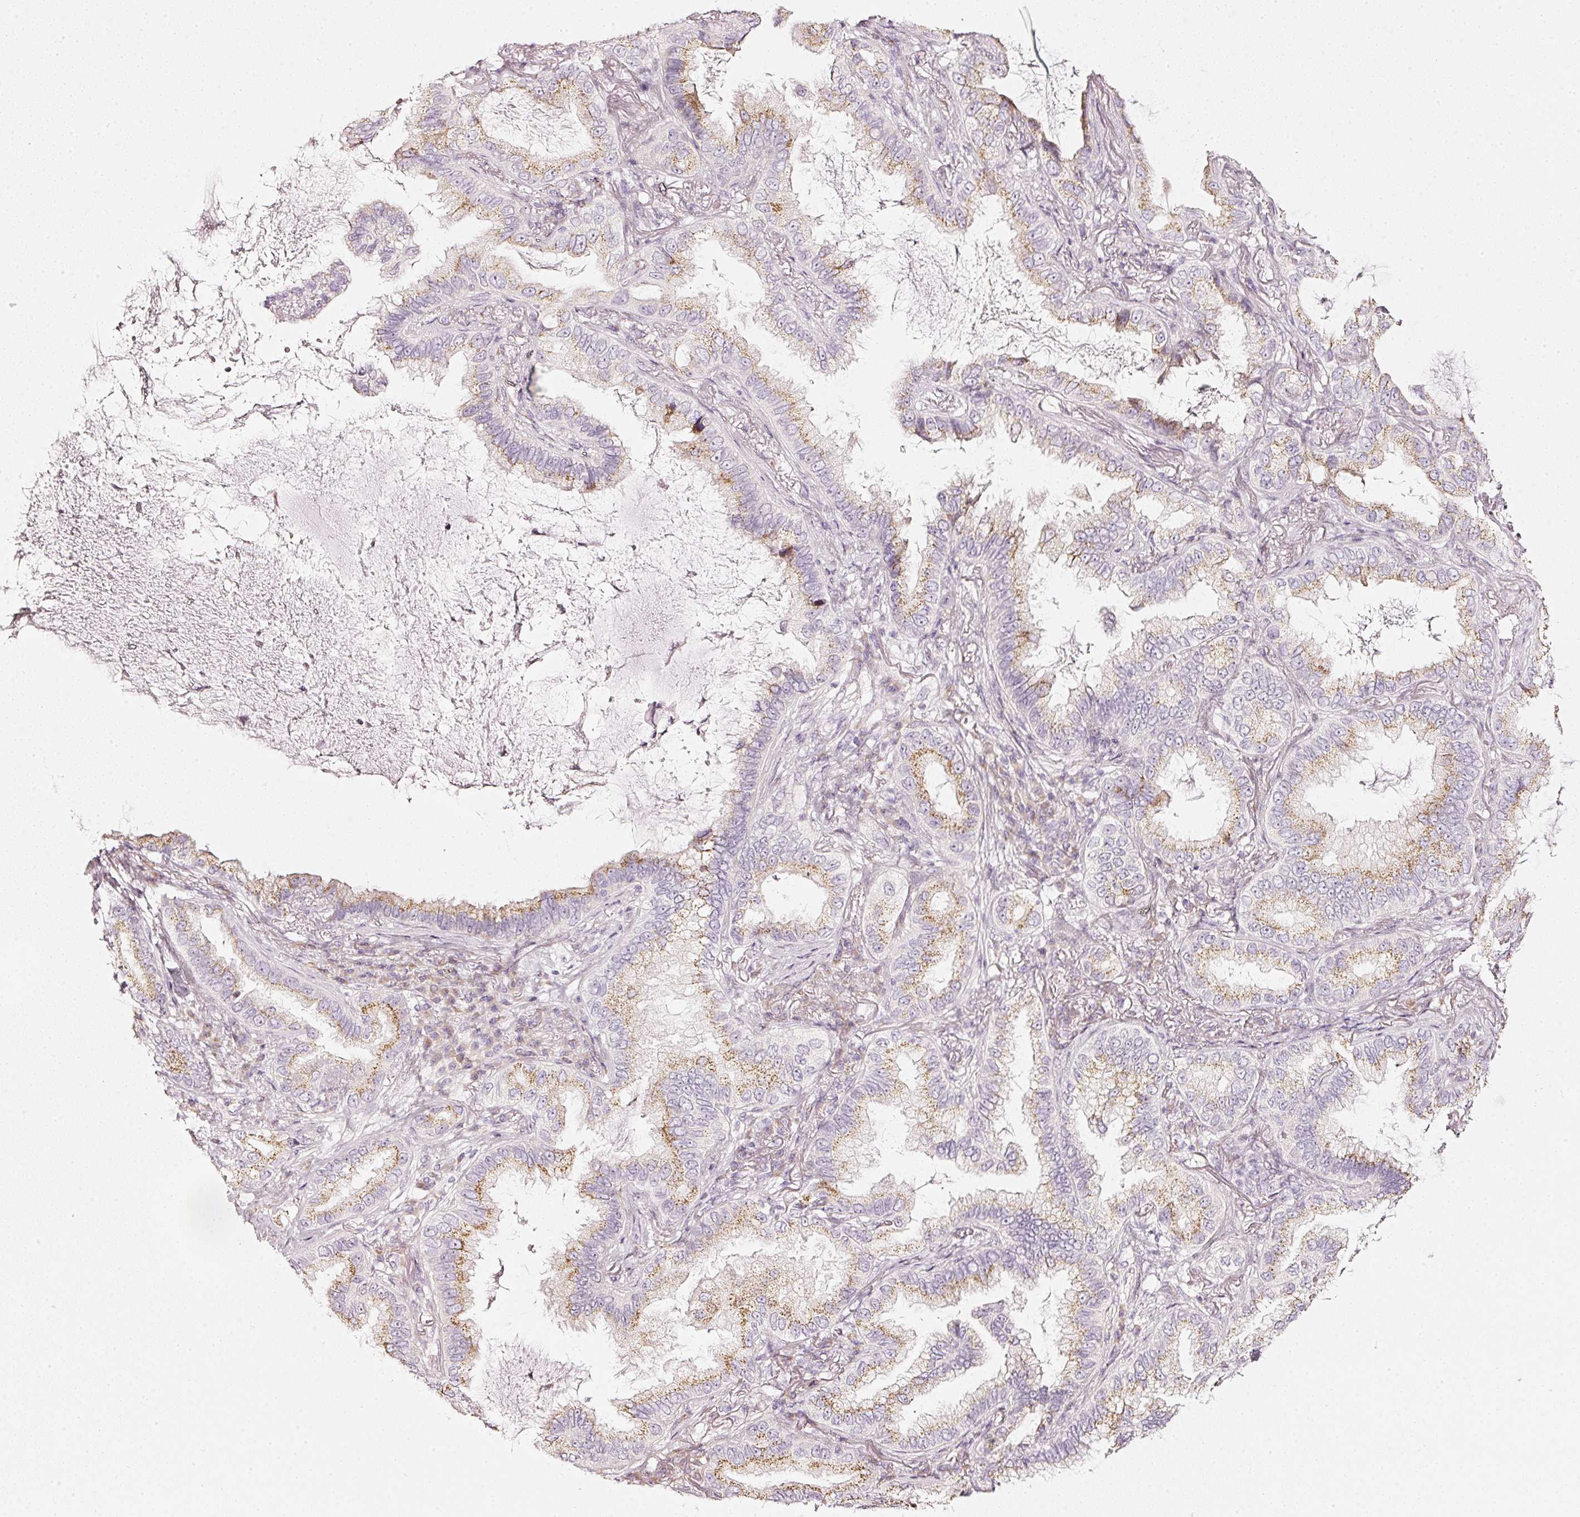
{"staining": {"intensity": "weak", "quantity": ">75%", "location": "cytoplasmic/membranous"}, "tissue": "lung cancer", "cell_type": "Tumor cells", "image_type": "cancer", "snomed": [{"axis": "morphology", "description": "Adenocarcinoma, NOS"}, {"axis": "topography", "description": "Lung"}], "caption": "A low amount of weak cytoplasmic/membranous staining is appreciated in about >75% of tumor cells in lung cancer tissue. (DAB (3,3'-diaminobenzidine) IHC, brown staining for protein, blue staining for nuclei).", "gene": "SDF4", "patient": {"sex": "female", "age": 69}}